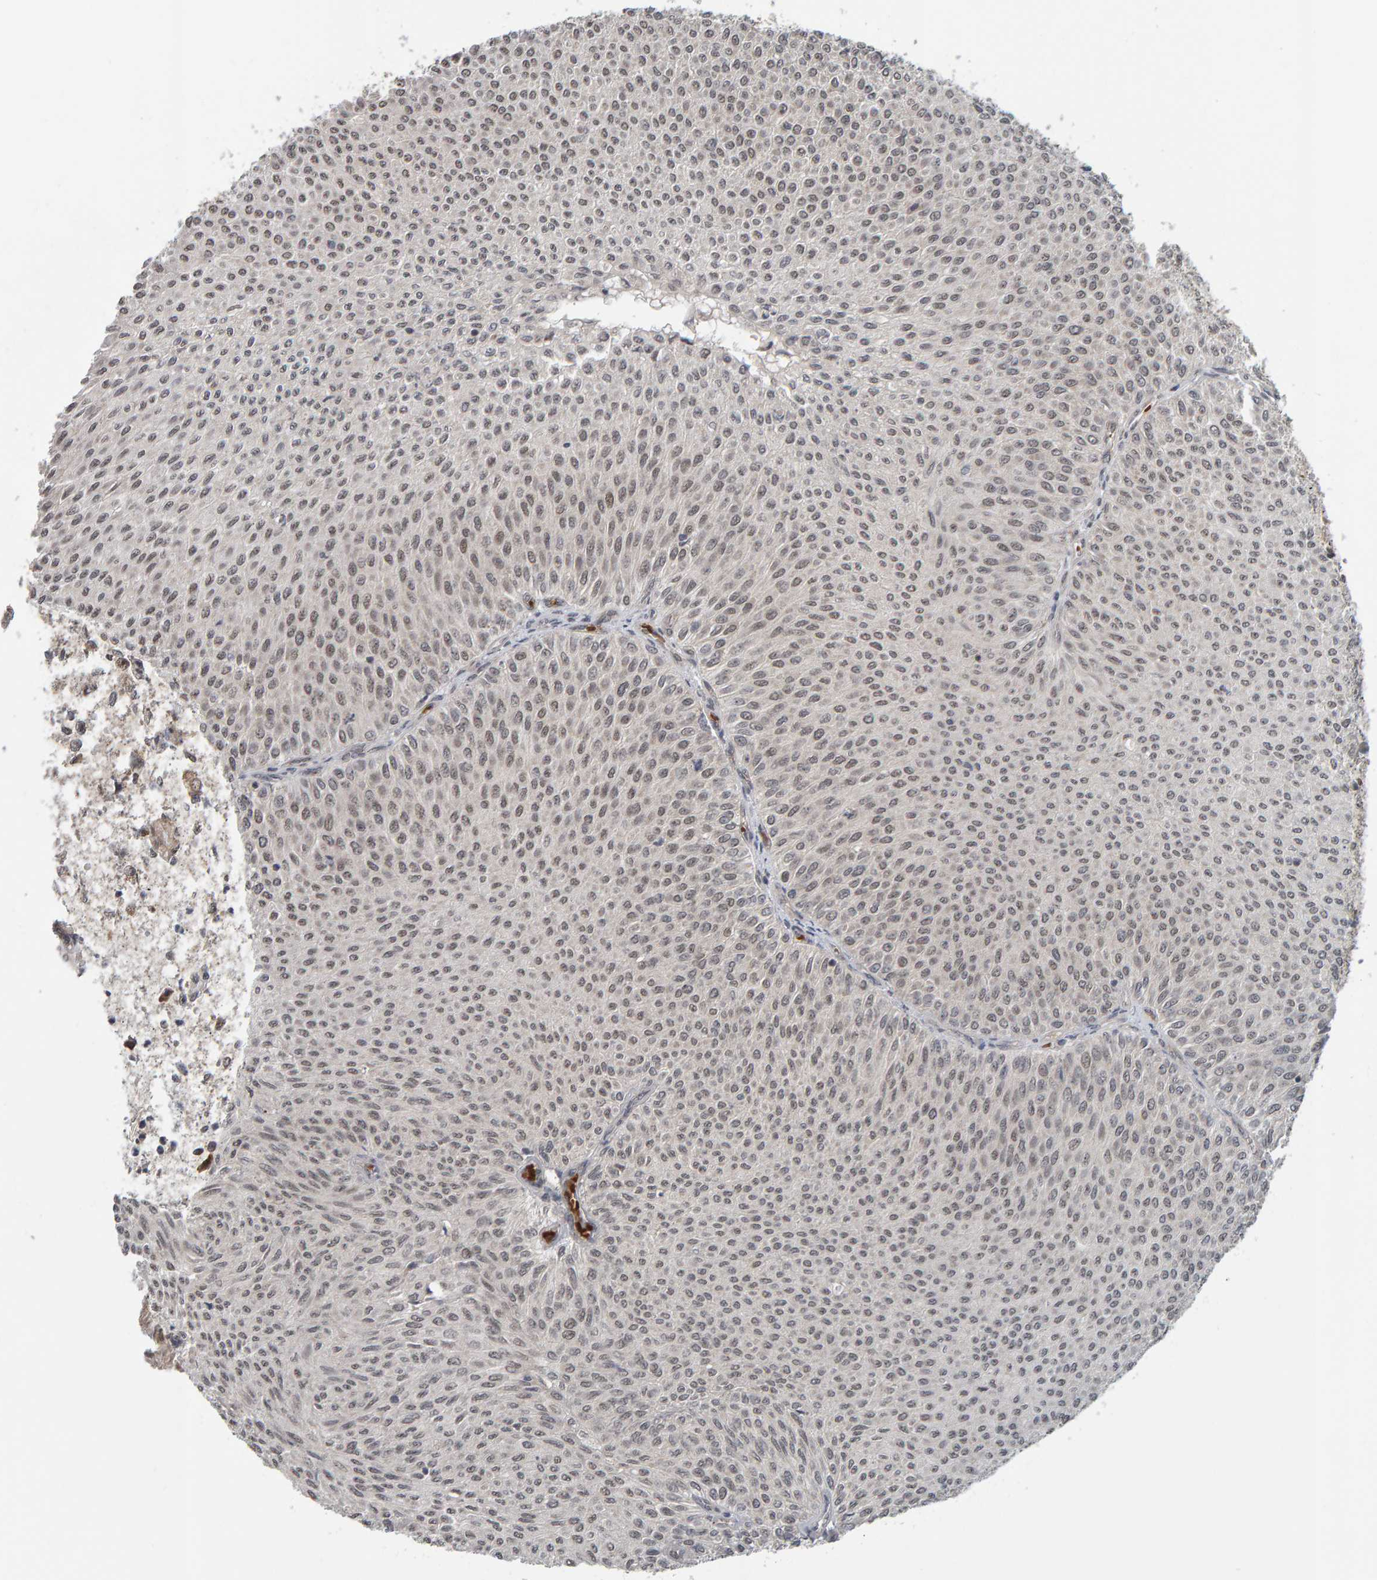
{"staining": {"intensity": "weak", "quantity": ">75%", "location": "nuclear"}, "tissue": "urothelial cancer", "cell_type": "Tumor cells", "image_type": "cancer", "snomed": [{"axis": "morphology", "description": "Urothelial carcinoma, Low grade"}, {"axis": "topography", "description": "Urinary bladder"}], "caption": "Immunohistochemistry (IHC) (DAB (3,3'-diaminobenzidine)) staining of human urothelial carcinoma (low-grade) demonstrates weak nuclear protein staining in approximately >75% of tumor cells.", "gene": "DAP3", "patient": {"sex": "male", "age": 78}}